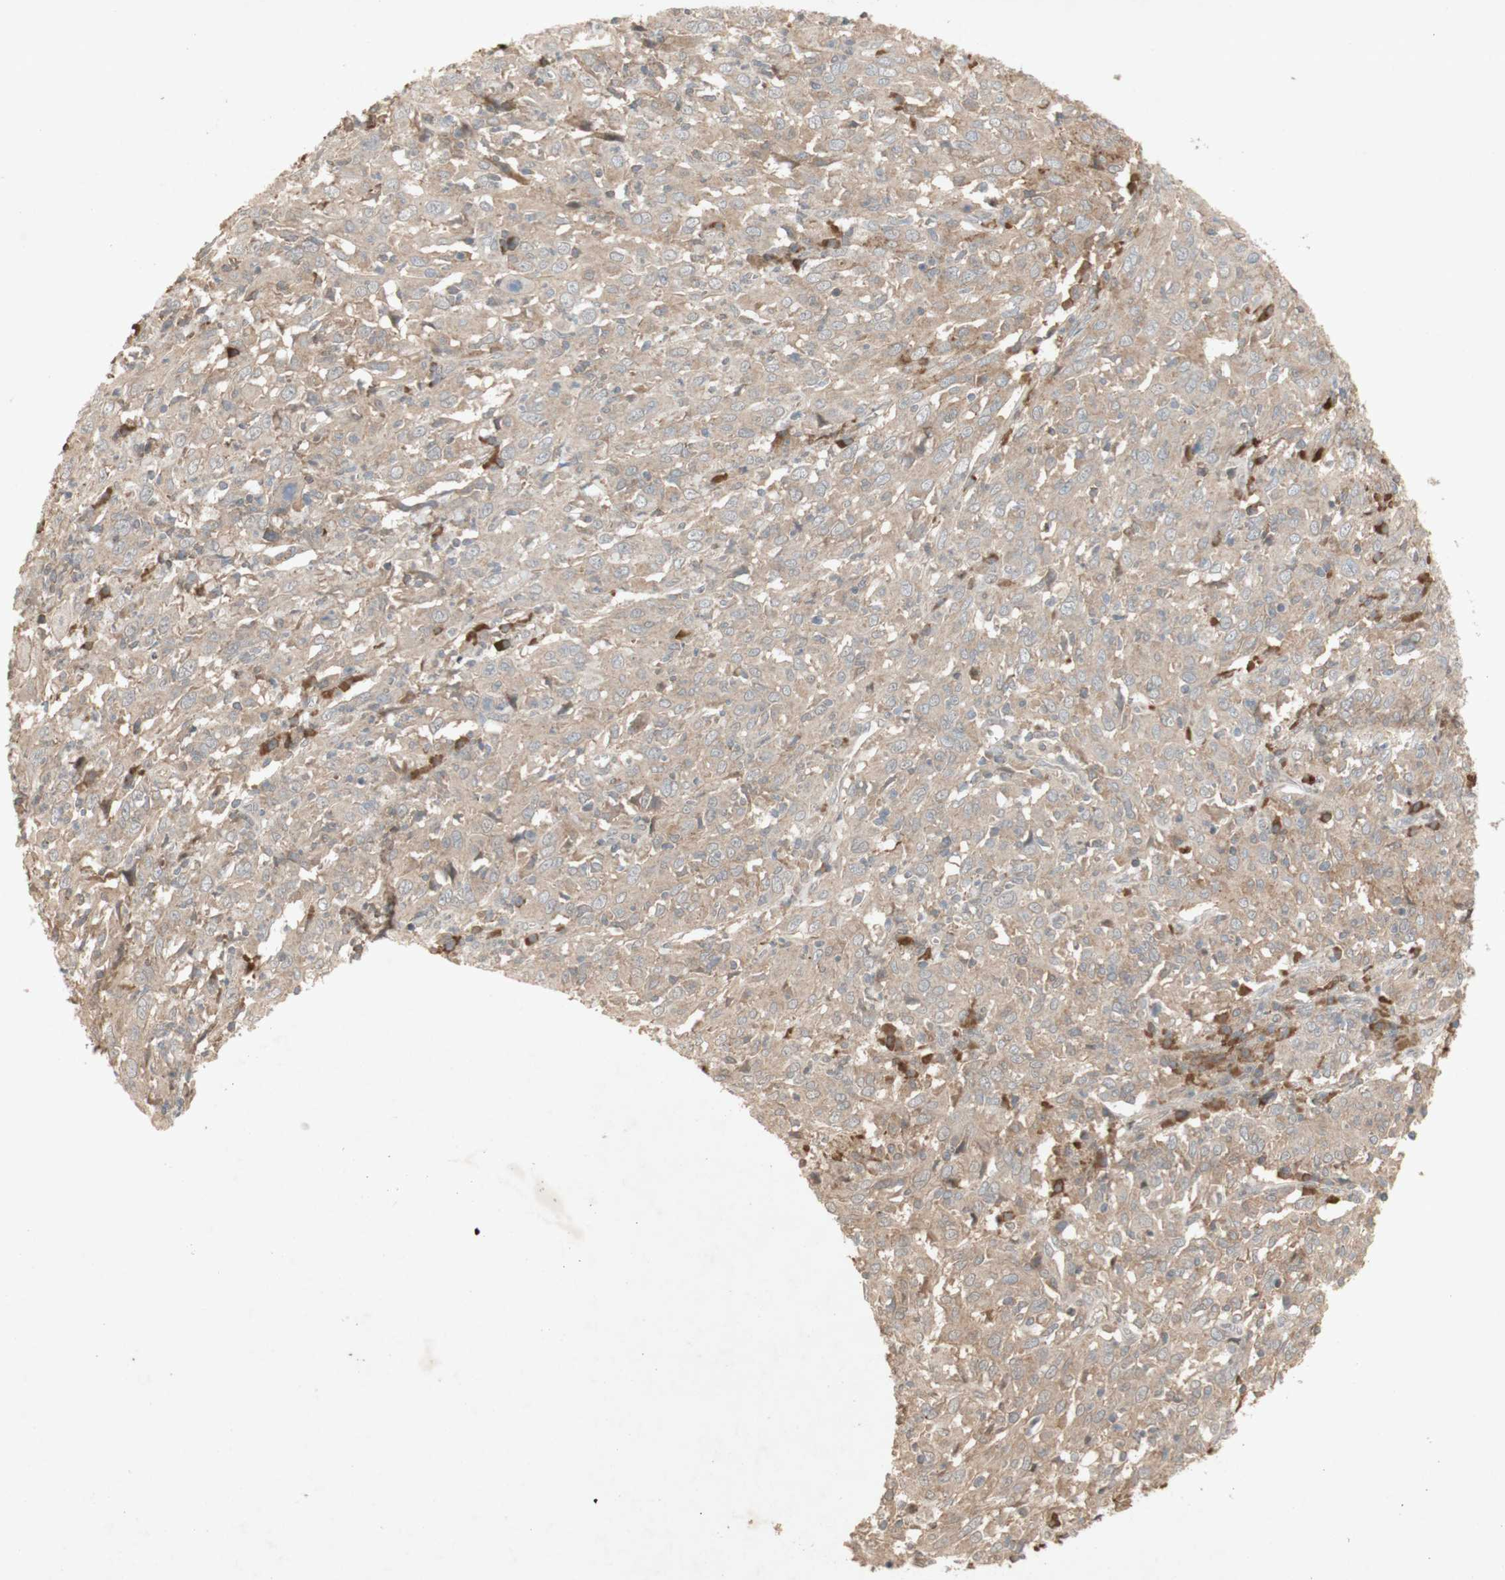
{"staining": {"intensity": "weak", "quantity": "<25%", "location": "cytoplasmic/membranous"}, "tissue": "cervical cancer", "cell_type": "Tumor cells", "image_type": "cancer", "snomed": [{"axis": "morphology", "description": "Squamous cell carcinoma, NOS"}, {"axis": "topography", "description": "Cervix"}], "caption": "IHC of human cervical cancer (squamous cell carcinoma) displays no positivity in tumor cells.", "gene": "NRG4", "patient": {"sex": "female", "age": 46}}